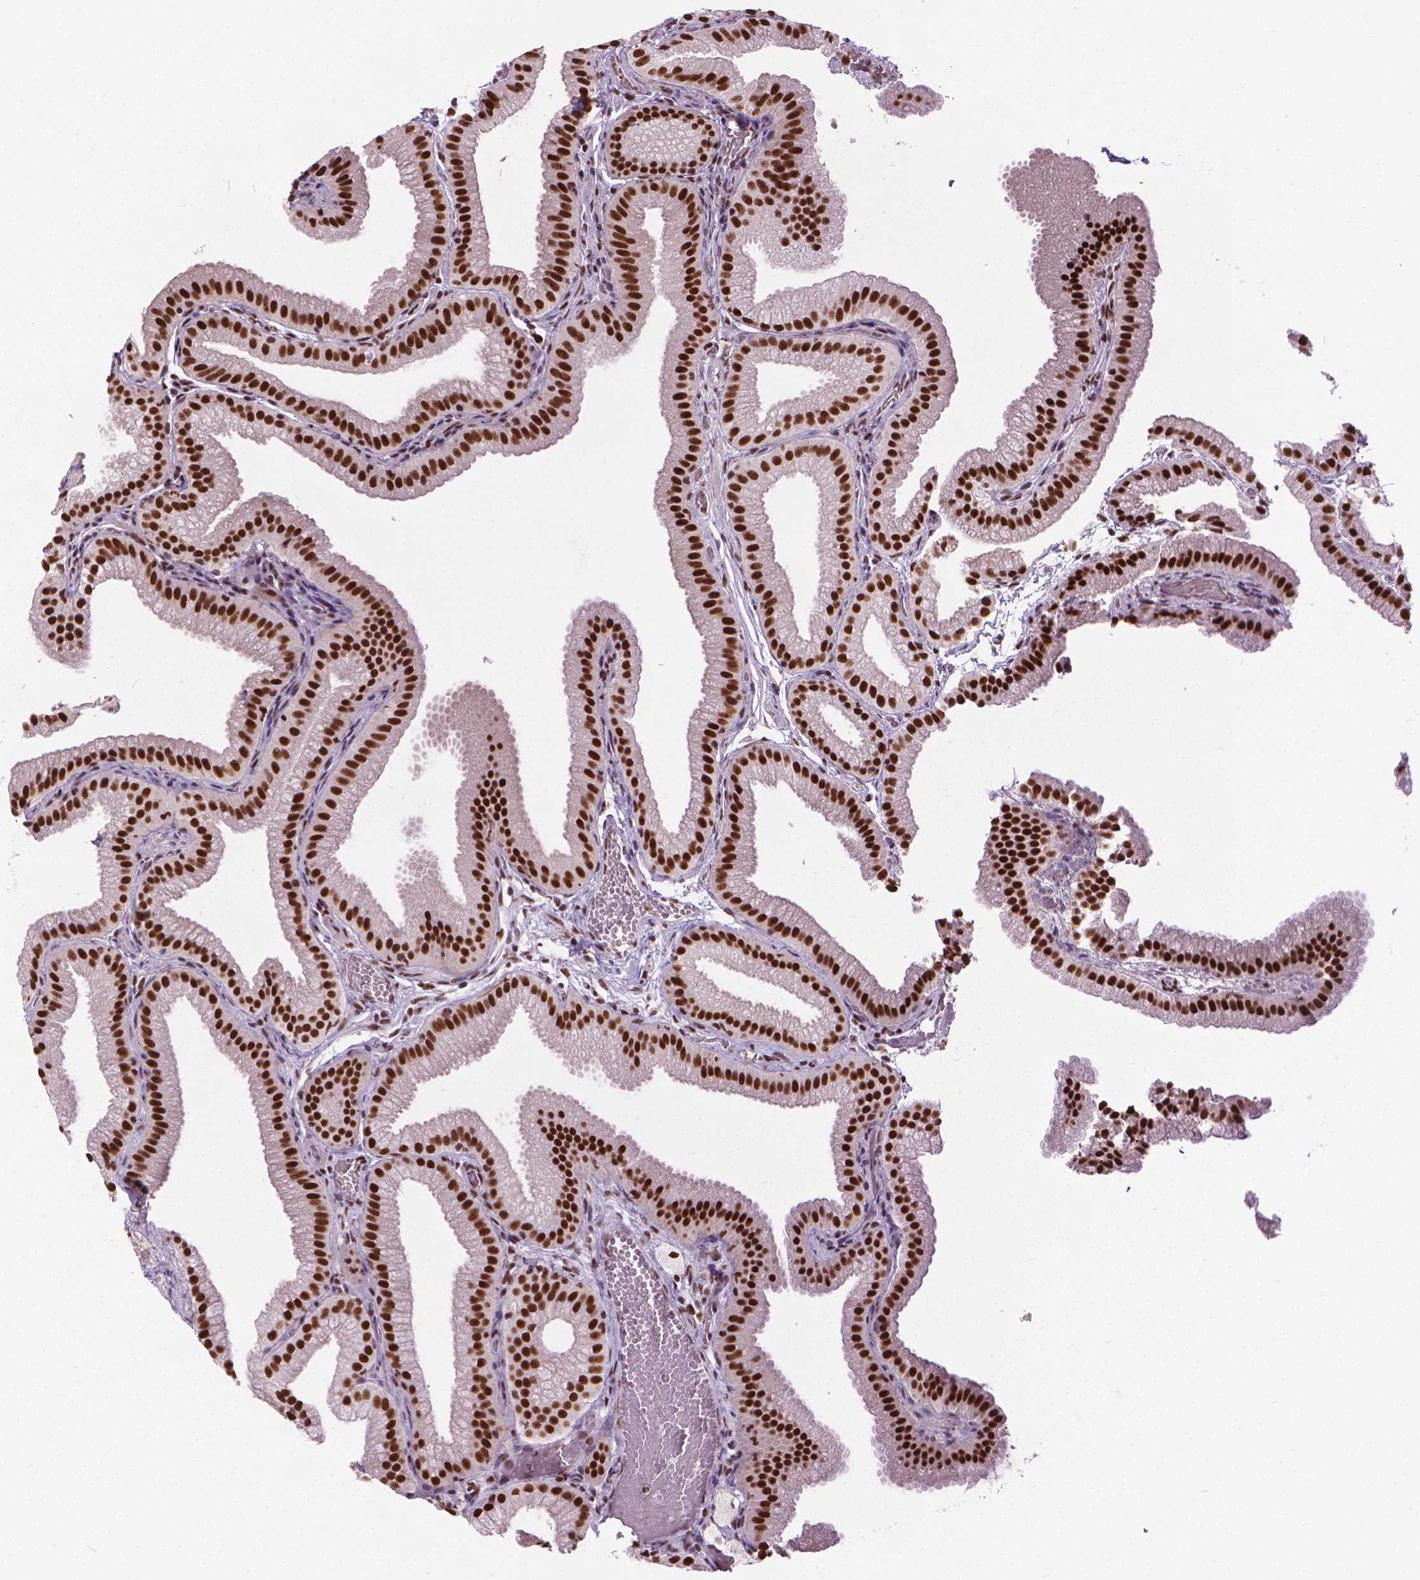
{"staining": {"intensity": "strong", "quantity": ">75%", "location": "nuclear"}, "tissue": "gallbladder", "cell_type": "Glandular cells", "image_type": "normal", "snomed": [{"axis": "morphology", "description": "Normal tissue, NOS"}, {"axis": "topography", "description": "Gallbladder"}], "caption": "Benign gallbladder exhibits strong nuclear staining in approximately >75% of glandular cells, visualized by immunohistochemistry.", "gene": "AKAP8", "patient": {"sex": "female", "age": 63}}